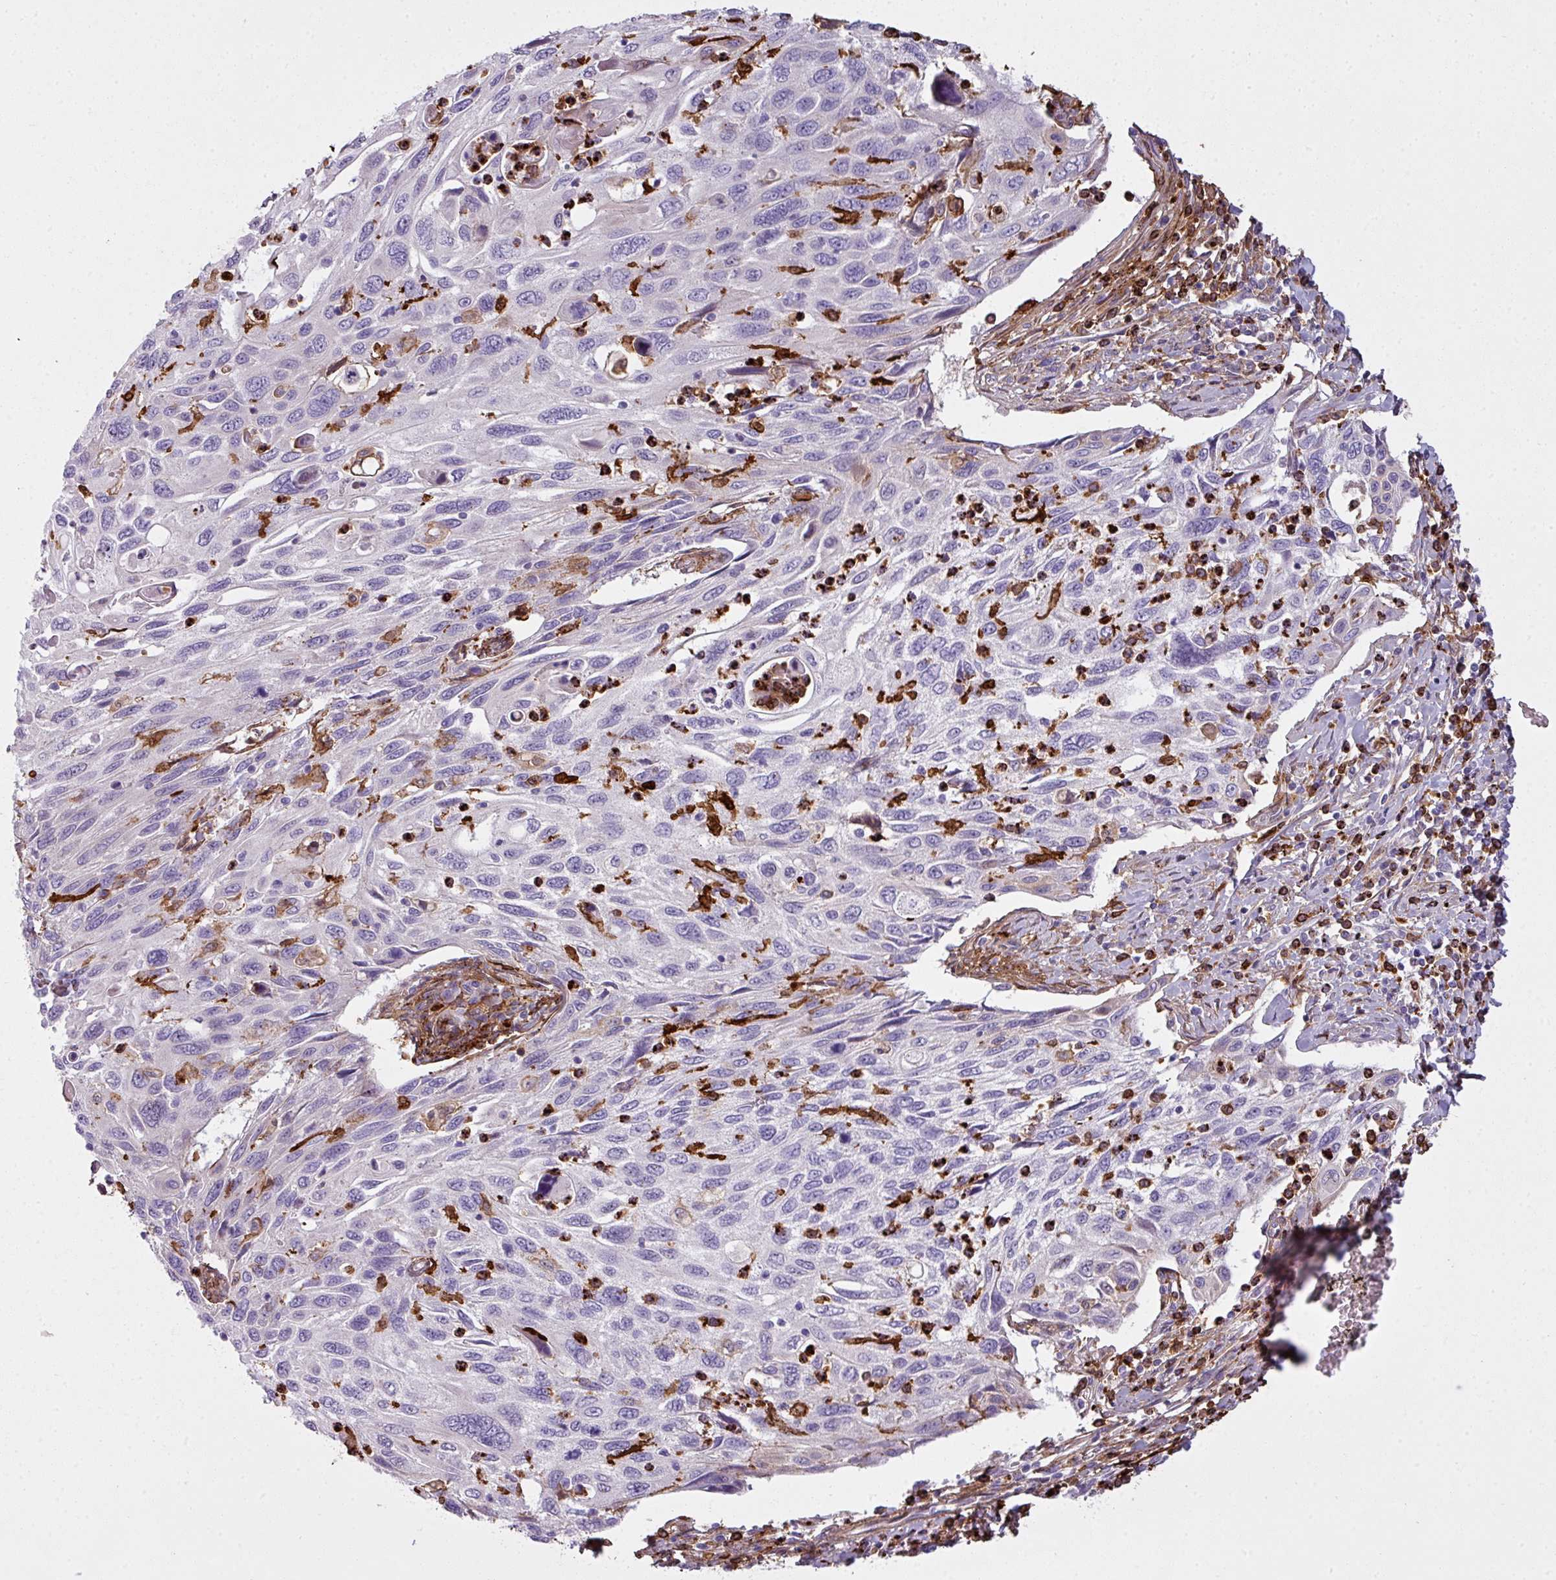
{"staining": {"intensity": "negative", "quantity": "none", "location": "none"}, "tissue": "cervical cancer", "cell_type": "Tumor cells", "image_type": "cancer", "snomed": [{"axis": "morphology", "description": "Squamous cell carcinoma, NOS"}, {"axis": "topography", "description": "Cervix"}], "caption": "Tumor cells show no significant protein staining in squamous cell carcinoma (cervical).", "gene": "COL8A1", "patient": {"sex": "female", "age": 70}}